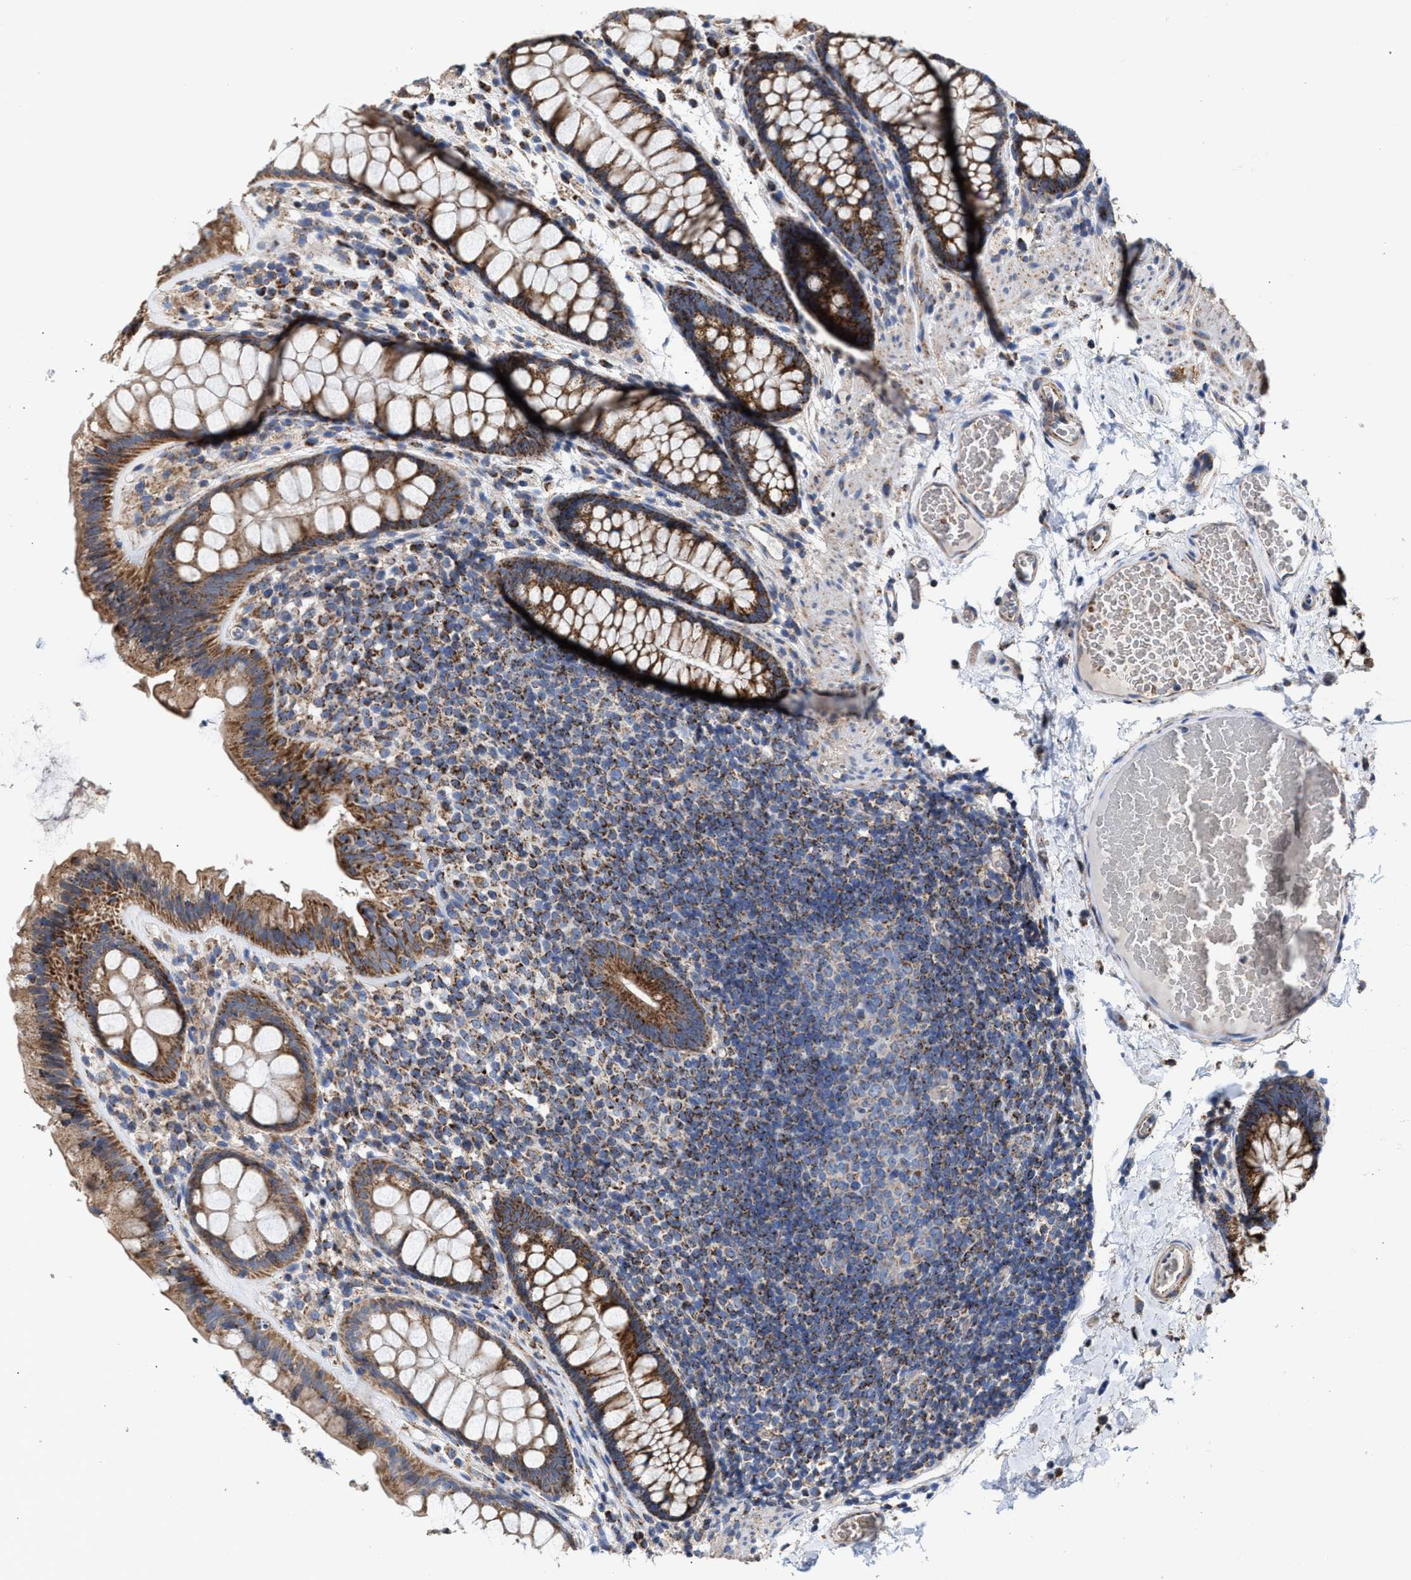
{"staining": {"intensity": "moderate", "quantity": ">75%", "location": "cytoplasmic/membranous"}, "tissue": "colon", "cell_type": "Endothelial cells", "image_type": "normal", "snomed": [{"axis": "morphology", "description": "Normal tissue, NOS"}, {"axis": "topography", "description": "Colon"}], "caption": "The micrograph demonstrates immunohistochemical staining of normal colon. There is moderate cytoplasmic/membranous expression is seen in about >75% of endothelial cells.", "gene": "MECR", "patient": {"sex": "female", "age": 56}}